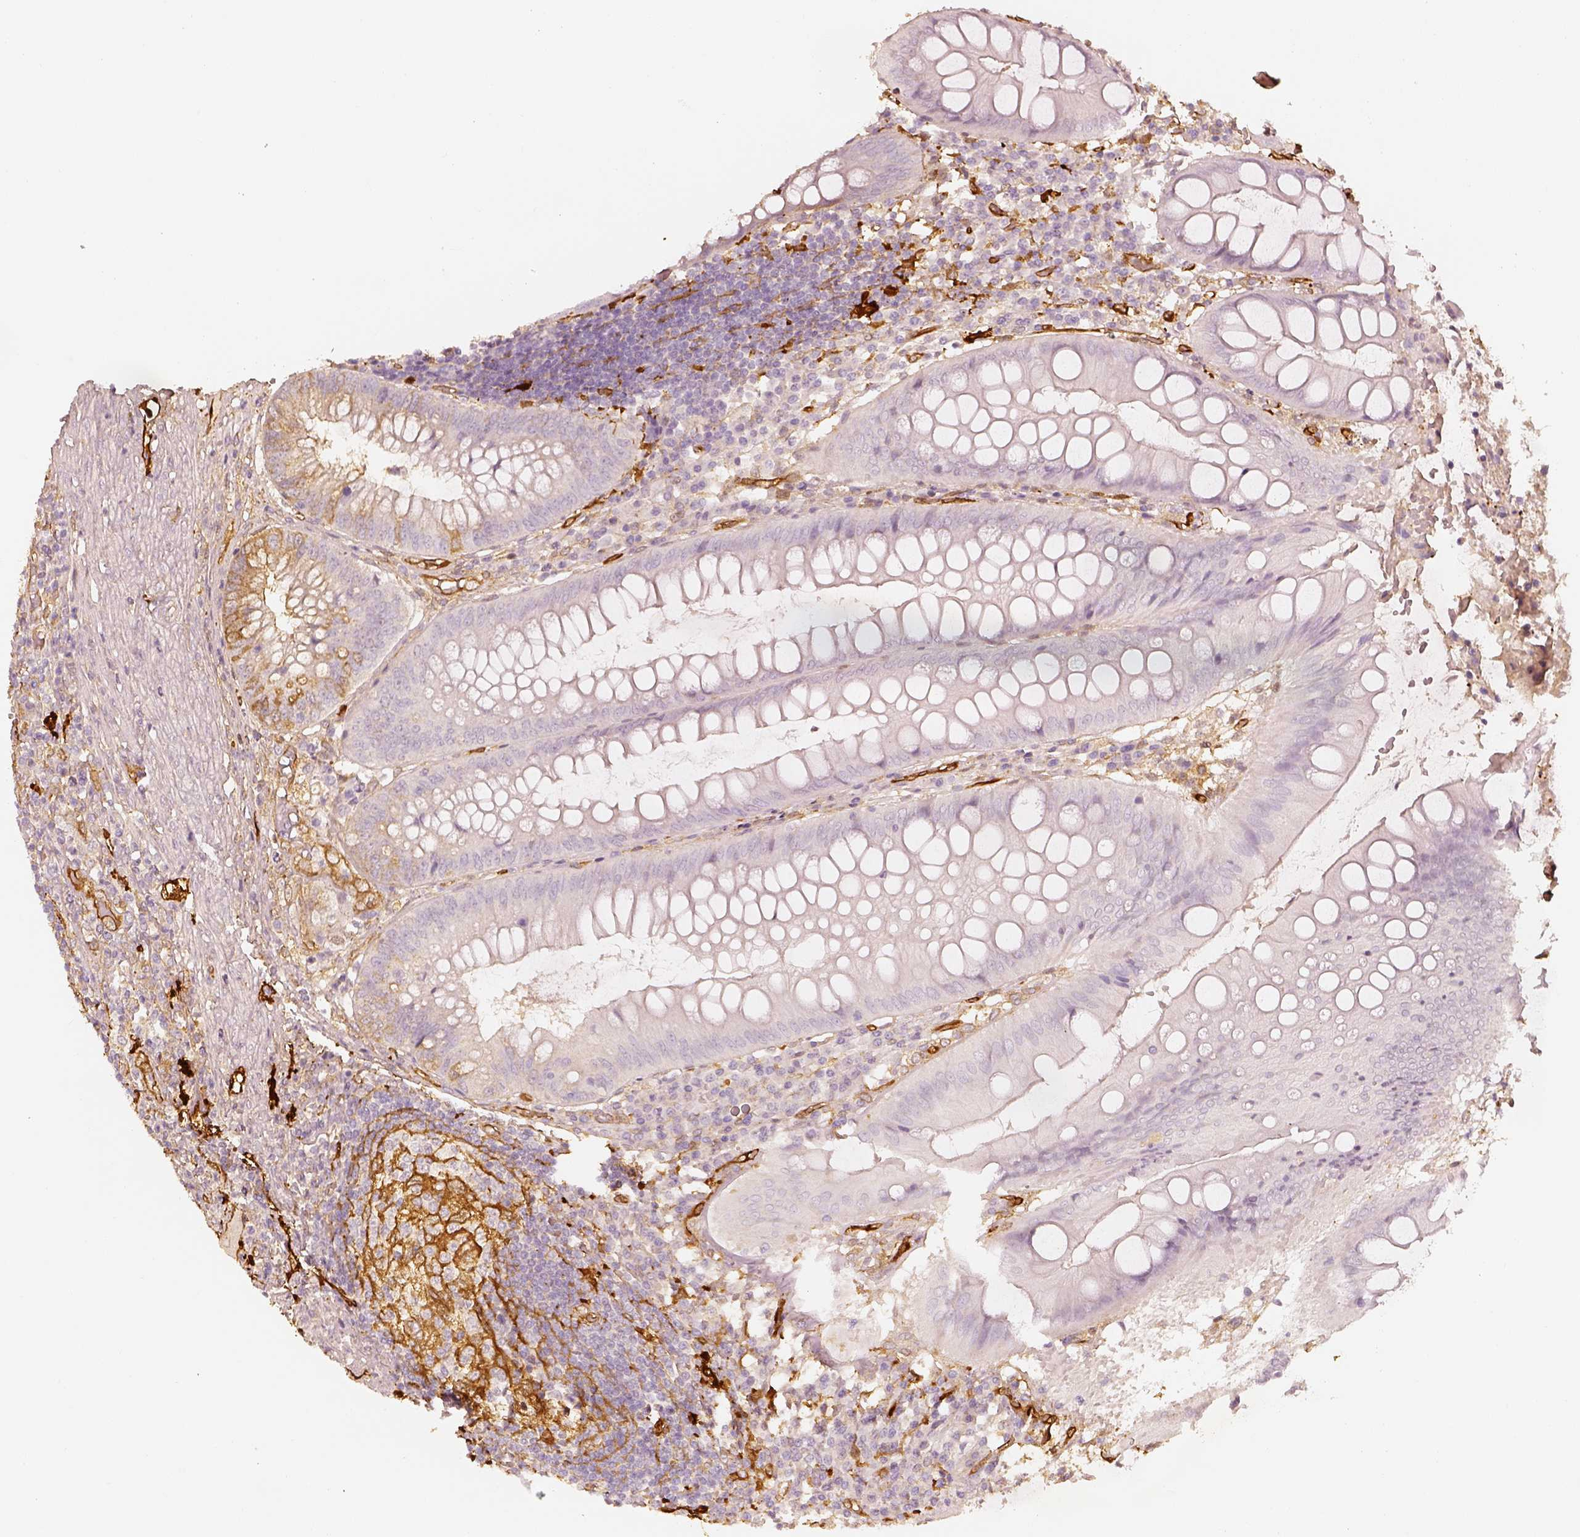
{"staining": {"intensity": "negative", "quantity": "none", "location": "none"}, "tissue": "appendix", "cell_type": "Glandular cells", "image_type": "normal", "snomed": [{"axis": "morphology", "description": "Normal tissue, NOS"}, {"axis": "morphology", "description": "Inflammation, NOS"}, {"axis": "topography", "description": "Appendix"}], "caption": "This is an immunohistochemistry (IHC) photomicrograph of unremarkable human appendix. There is no expression in glandular cells.", "gene": "FSCN1", "patient": {"sex": "male", "age": 16}}